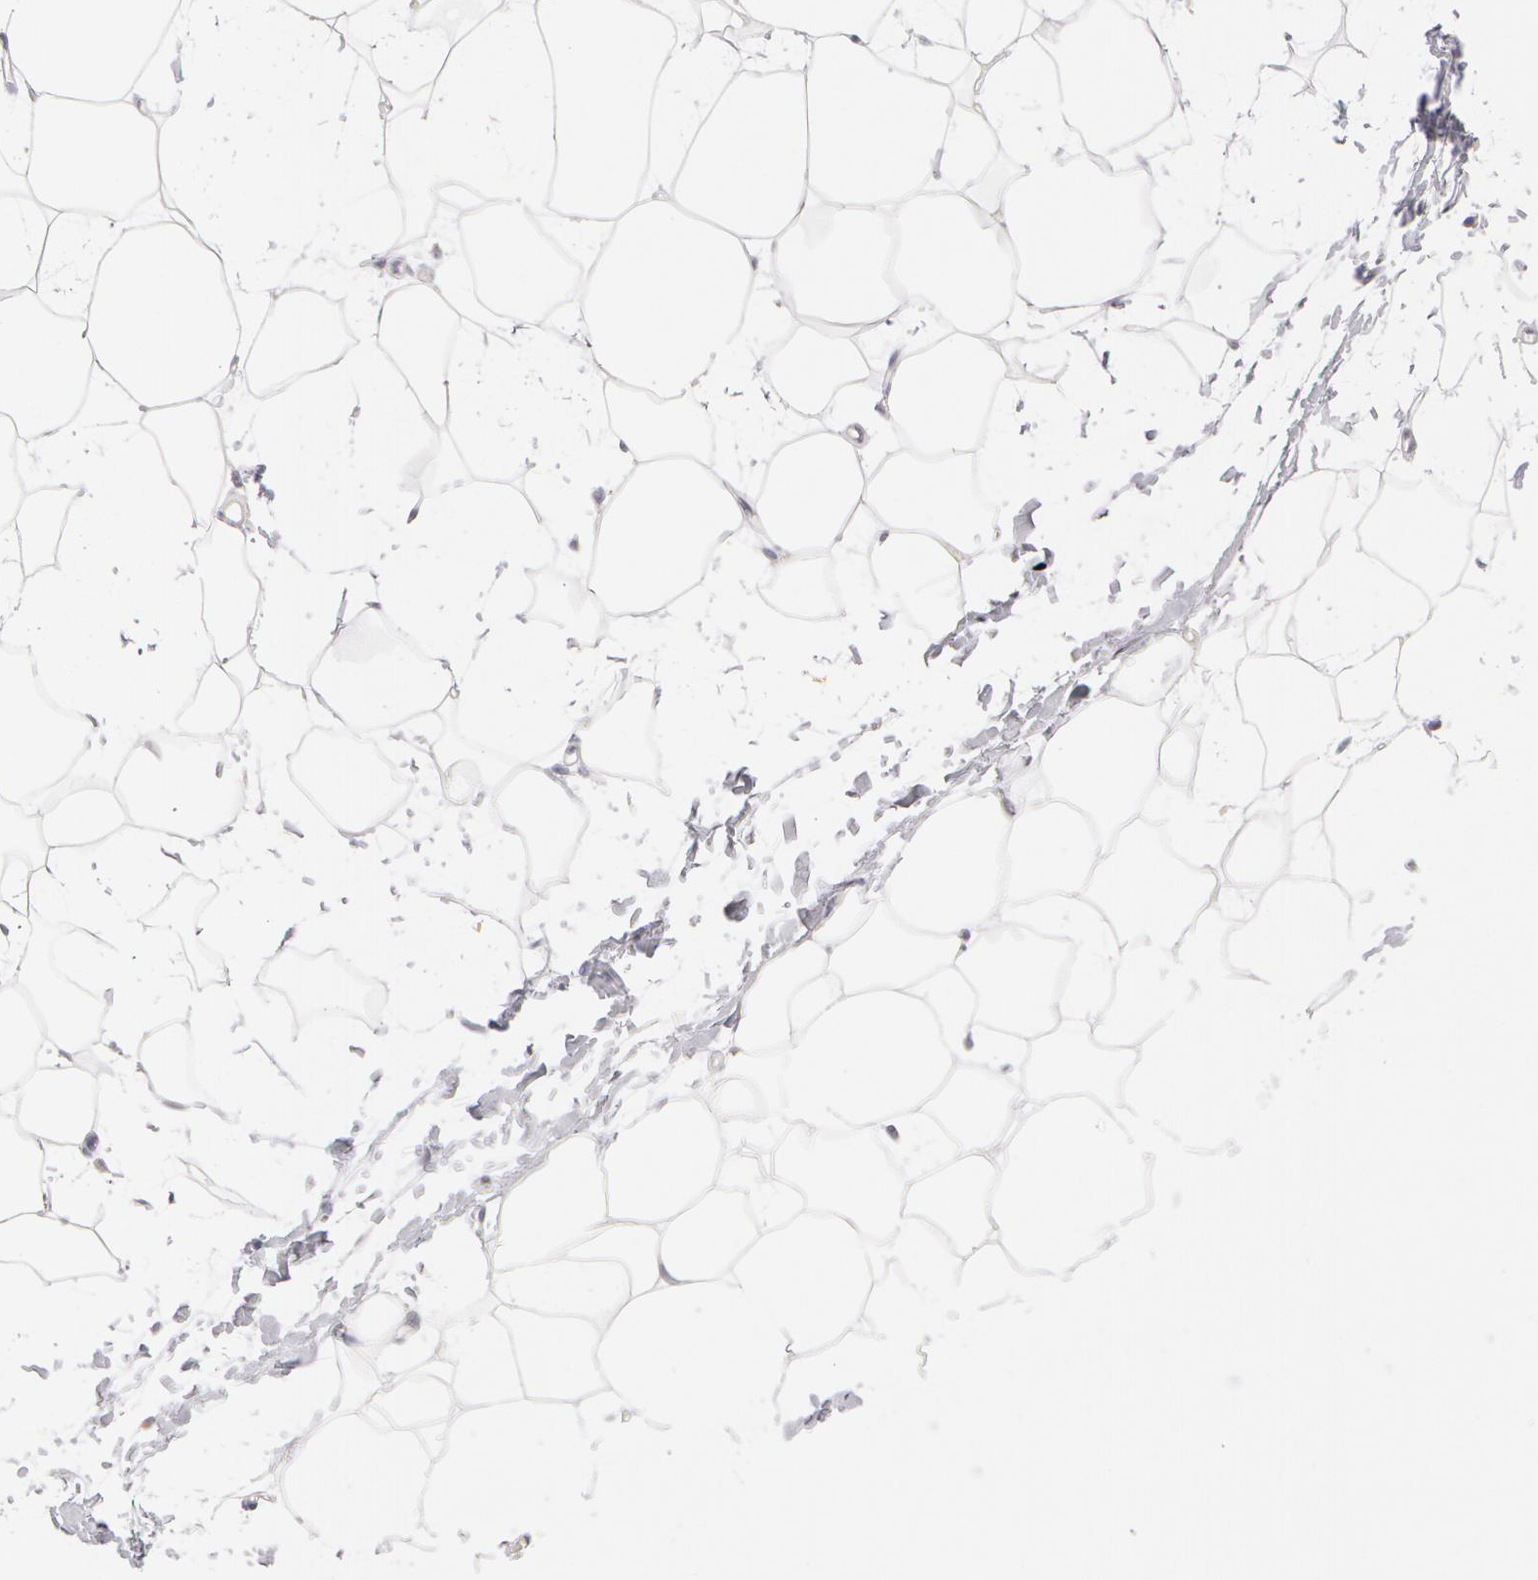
{"staining": {"intensity": "weak", "quantity": ">75%", "location": "cytoplasmic/membranous"}, "tissue": "adipose tissue", "cell_type": "Adipocytes", "image_type": "normal", "snomed": [{"axis": "morphology", "description": "Normal tissue, NOS"}, {"axis": "topography", "description": "Breast"}], "caption": "Approximately >75% of adipocytes in unremarkable human adipose tissue reveal weak cytoplasmic/membranous protein staining as visualized by brown immunohistochemical staining.", "gene": "DDX3X", "patient": {"sex": "female", "age": 45}}